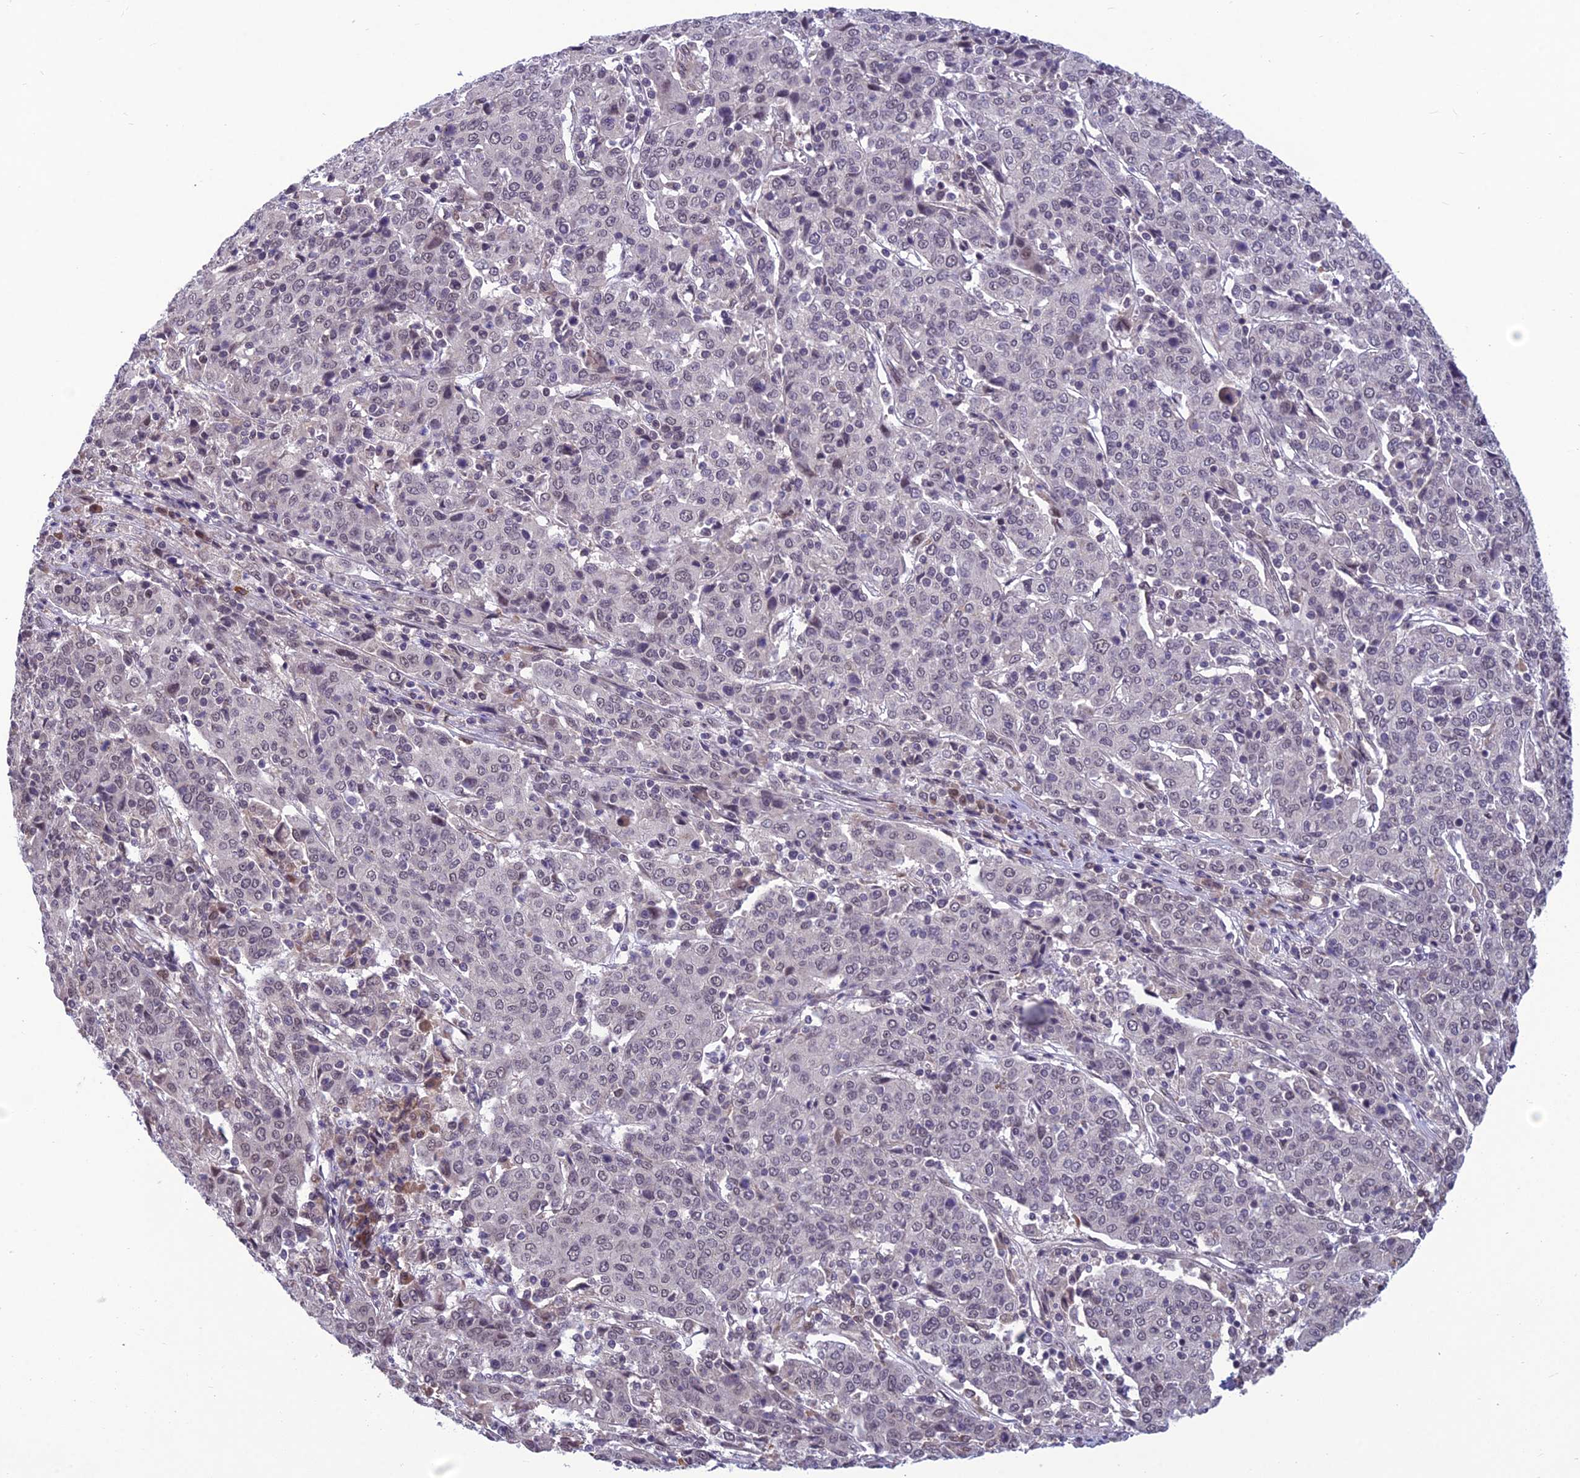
{"staining": {"intensity": "weak", "quantity": "<25%", "location": "nuclear"}, "tissue": "cervical cancer", "cell_type": "Tumor cells", "image_type": "cancer", "snomed": [{"axis": "morphology", "description": "Squamous cell carcinoma, NOS"}, {"axis": "topography", "description": "Cervix"}], "caption": "IHC micrograph of neoplastic tissue: human cervical squamous cell carcinoma stained with DAB (3,3'-diaminobenzidine) demonstrates no significant protein expression in tumor cells.", "gene": "FBRS", "patient": {"sex": "female", "age": 67}}